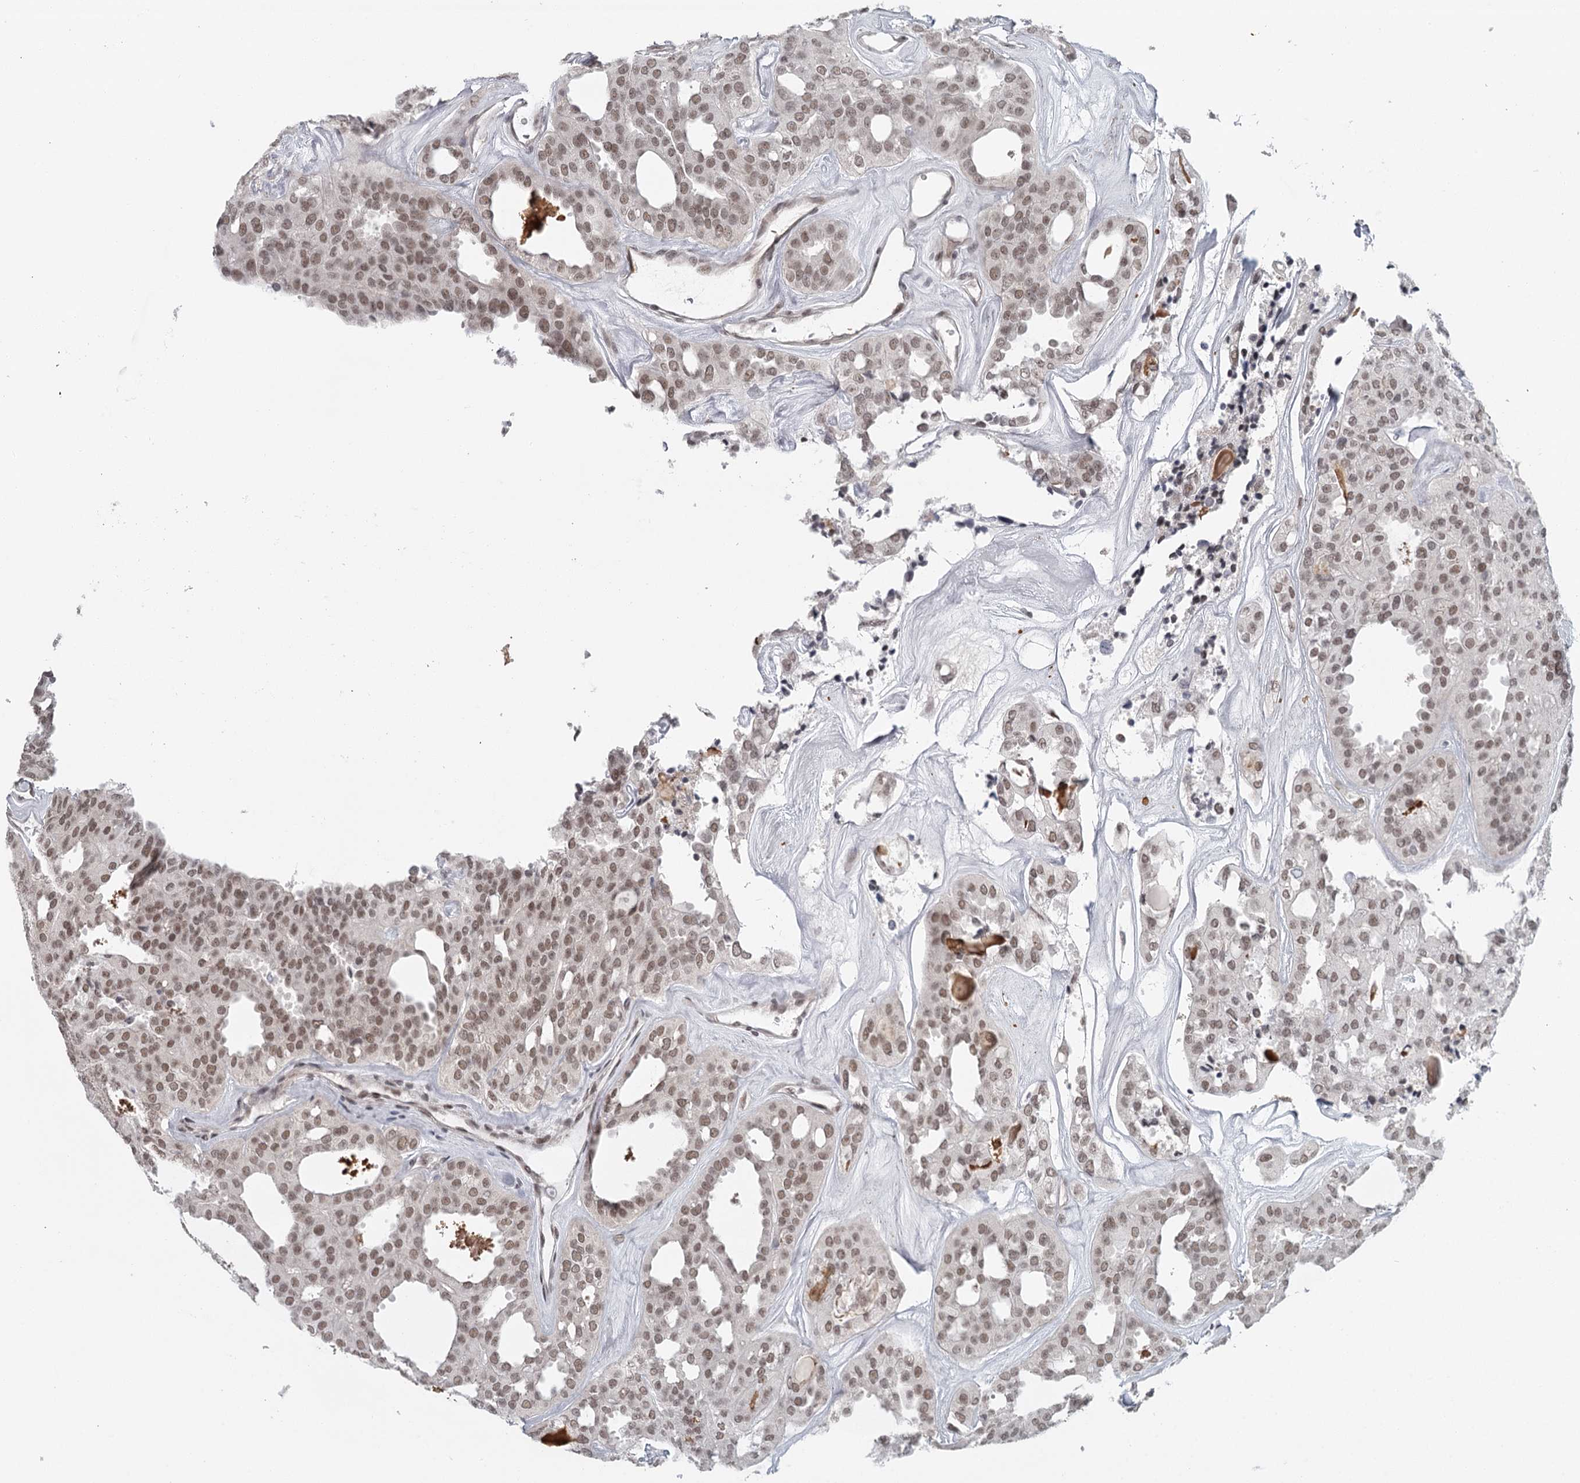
{"staining": {"intensity": "moderate", "quantity": ">75%", "location": "nuclear"}, "tissue": "thyroid cancer", "cell_type": "Tumor cells", "image_type": "cancer", "snomed": [{"axis": "morphology", "description": "Follicular adenoma carcinoma, NOS"}, {"axis": "topography", "description": "Thyroid gland"}], "caption": "Protein analysis of follicular adenoma carcinoma (thyroid) tissue demonstrates moderate nuclear positivity in about >75% of tumor cells.", "gene": "FAM13C", "patient": {"sex": "male", "age": 75}}